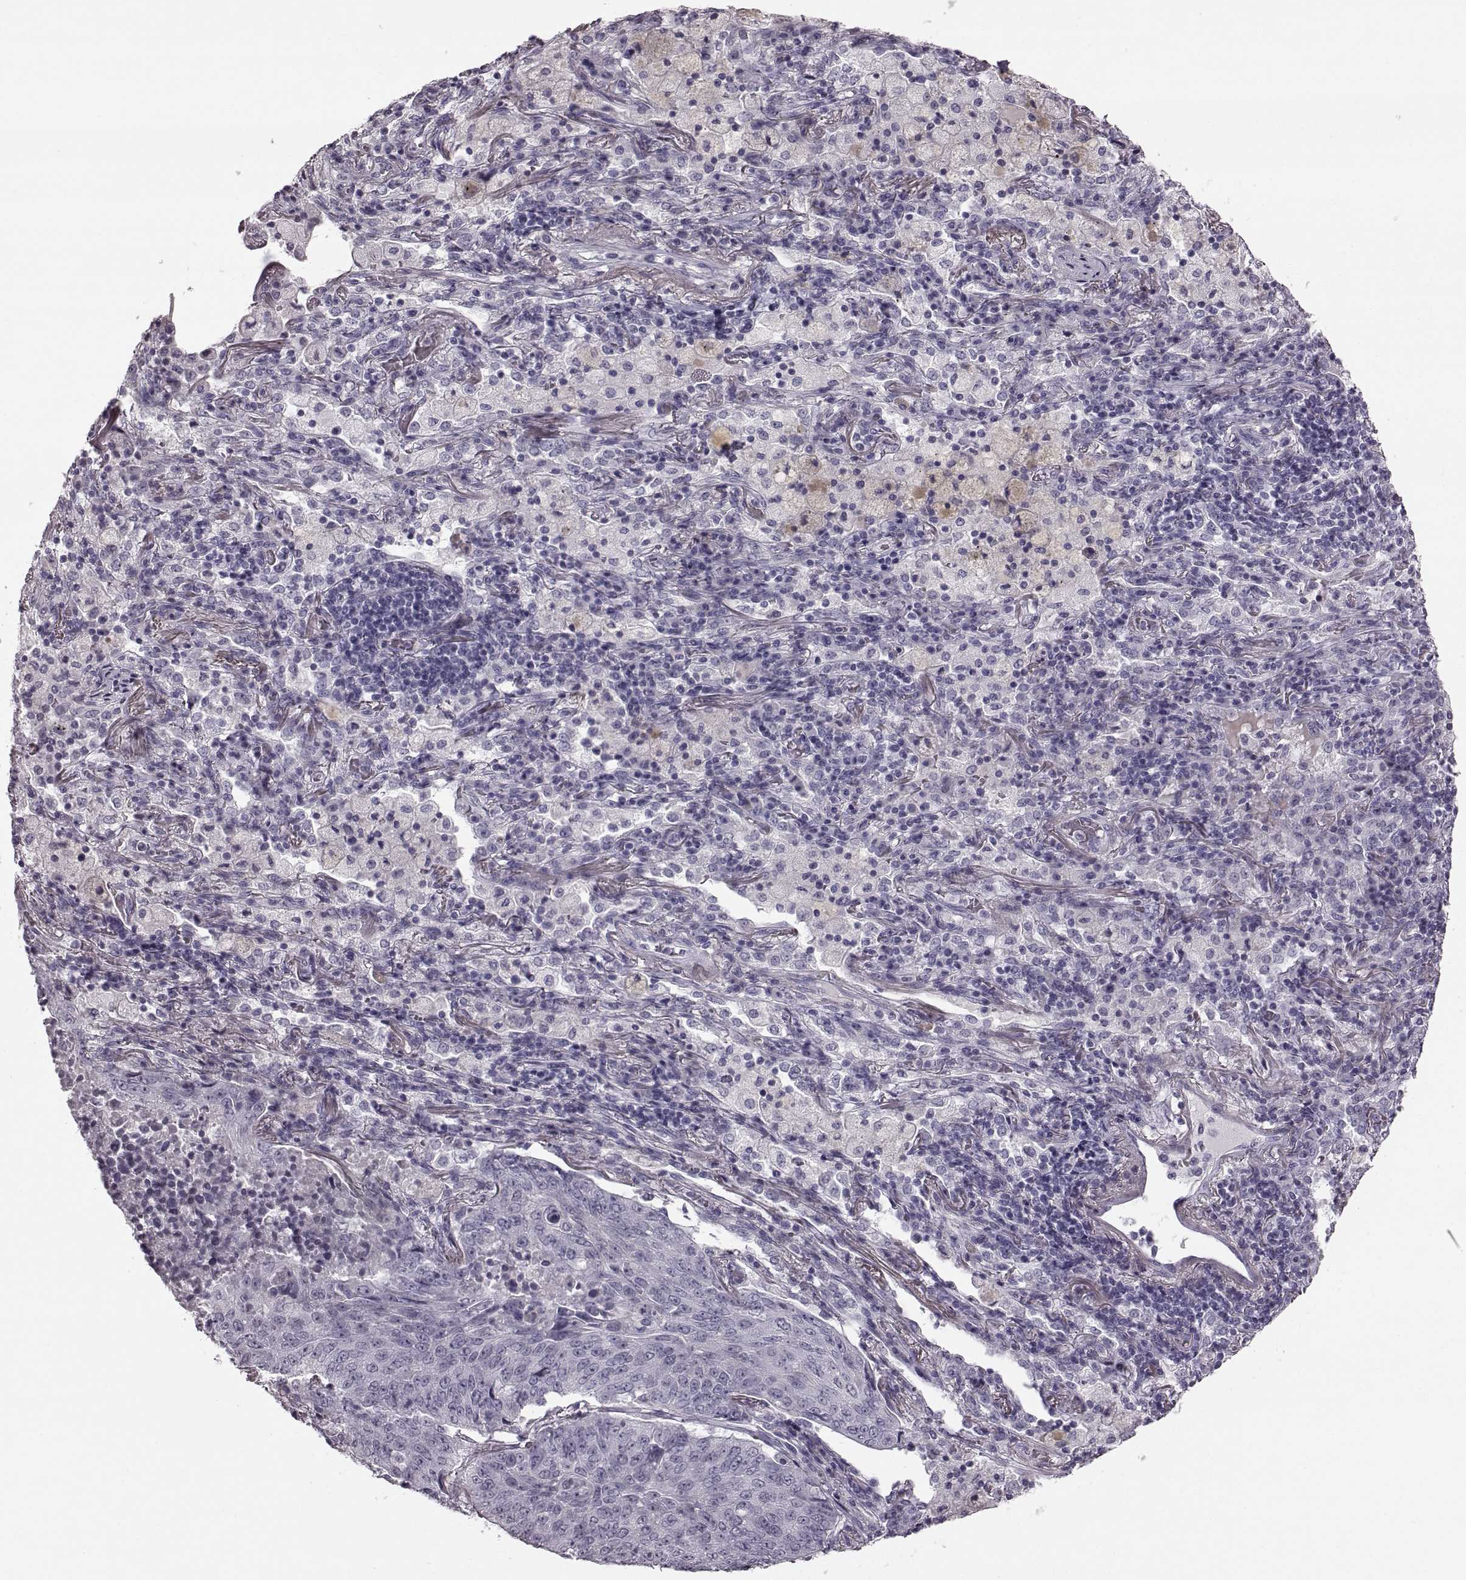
{"staining": {"intensity": "negative", "quantity": "none", "location": "none"}, "tissue": "lung cancer", "cell_type": "Tumor cells", "image_type": "cancer", "snomed": [{"axis": "morphology", "description": "Normal tissue, NOS"}, {"axis": "morphology", "description": "Squamous cell carcinoma, NOS"}, {"axis": "topography", "description": "Bronchus"}, {"axis": "topography", "description": "Lung"}], "caption": "The micrograph shows no significant expression in tumor cells of lung cancer (squamous cell carcinoma). (IHC, brightfield microscopy, high magnification).", "gene": "ZNF433", "patient": {"sex": "male", "age": 64}}